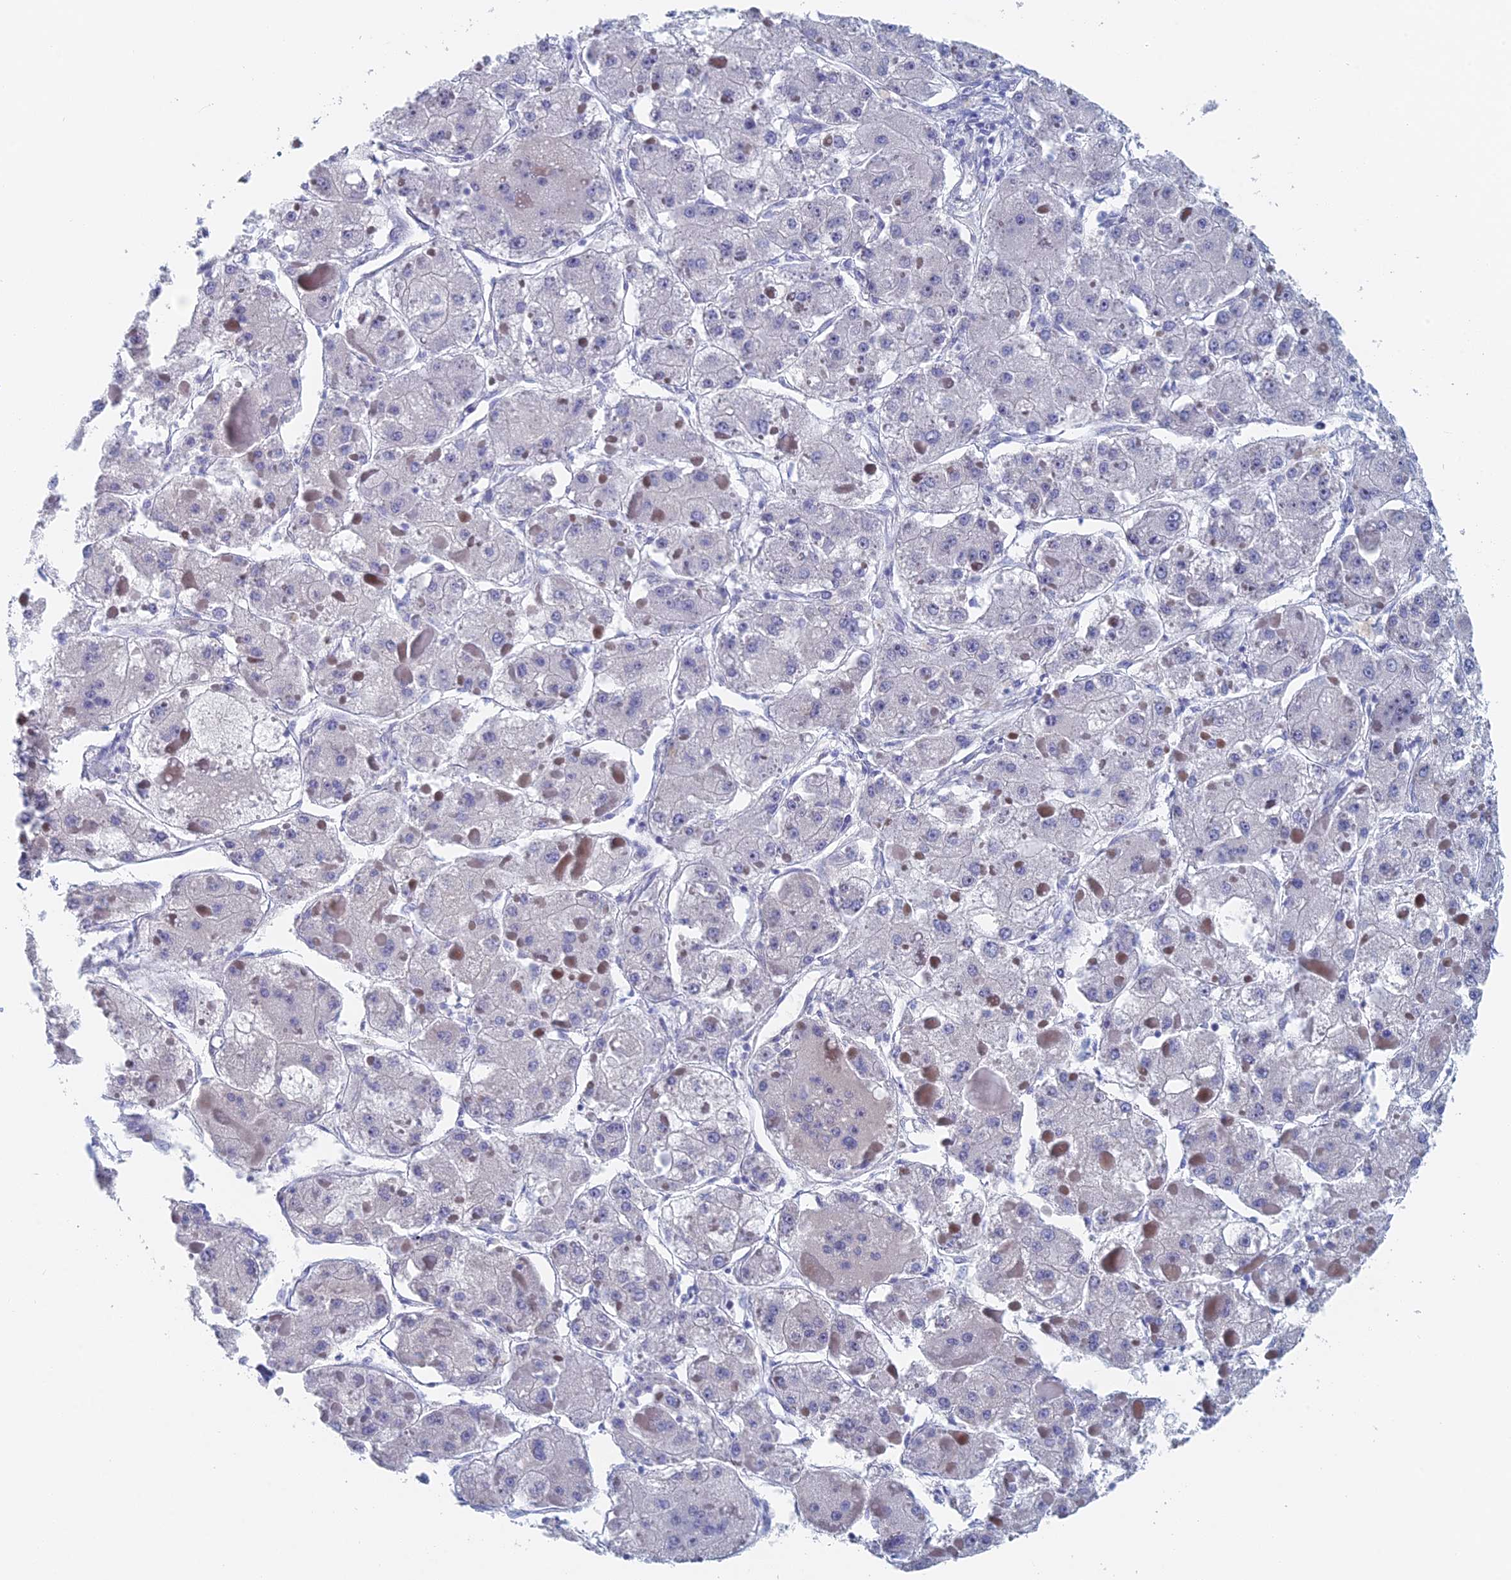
{"staining": {"intensity": "negative", "quantity": "none", "location": "none"}, "tissue": "liver cancer", "cell_type": "Tumor cells", "image_type": "cancer", "snomed": [{"axis": "morphology", "description": "Carcinoma, Hepatocellular, NOS"}, {"axis": "topography", "description": "Liver"}], "caption": "DAB (3,3'-diaminobenzidine) immunohistochemical staining of liver cancer reveals no significant positivity in tumor cells.", "gene": "DRGX", "patient": {"sex": "female", "age": 73}}